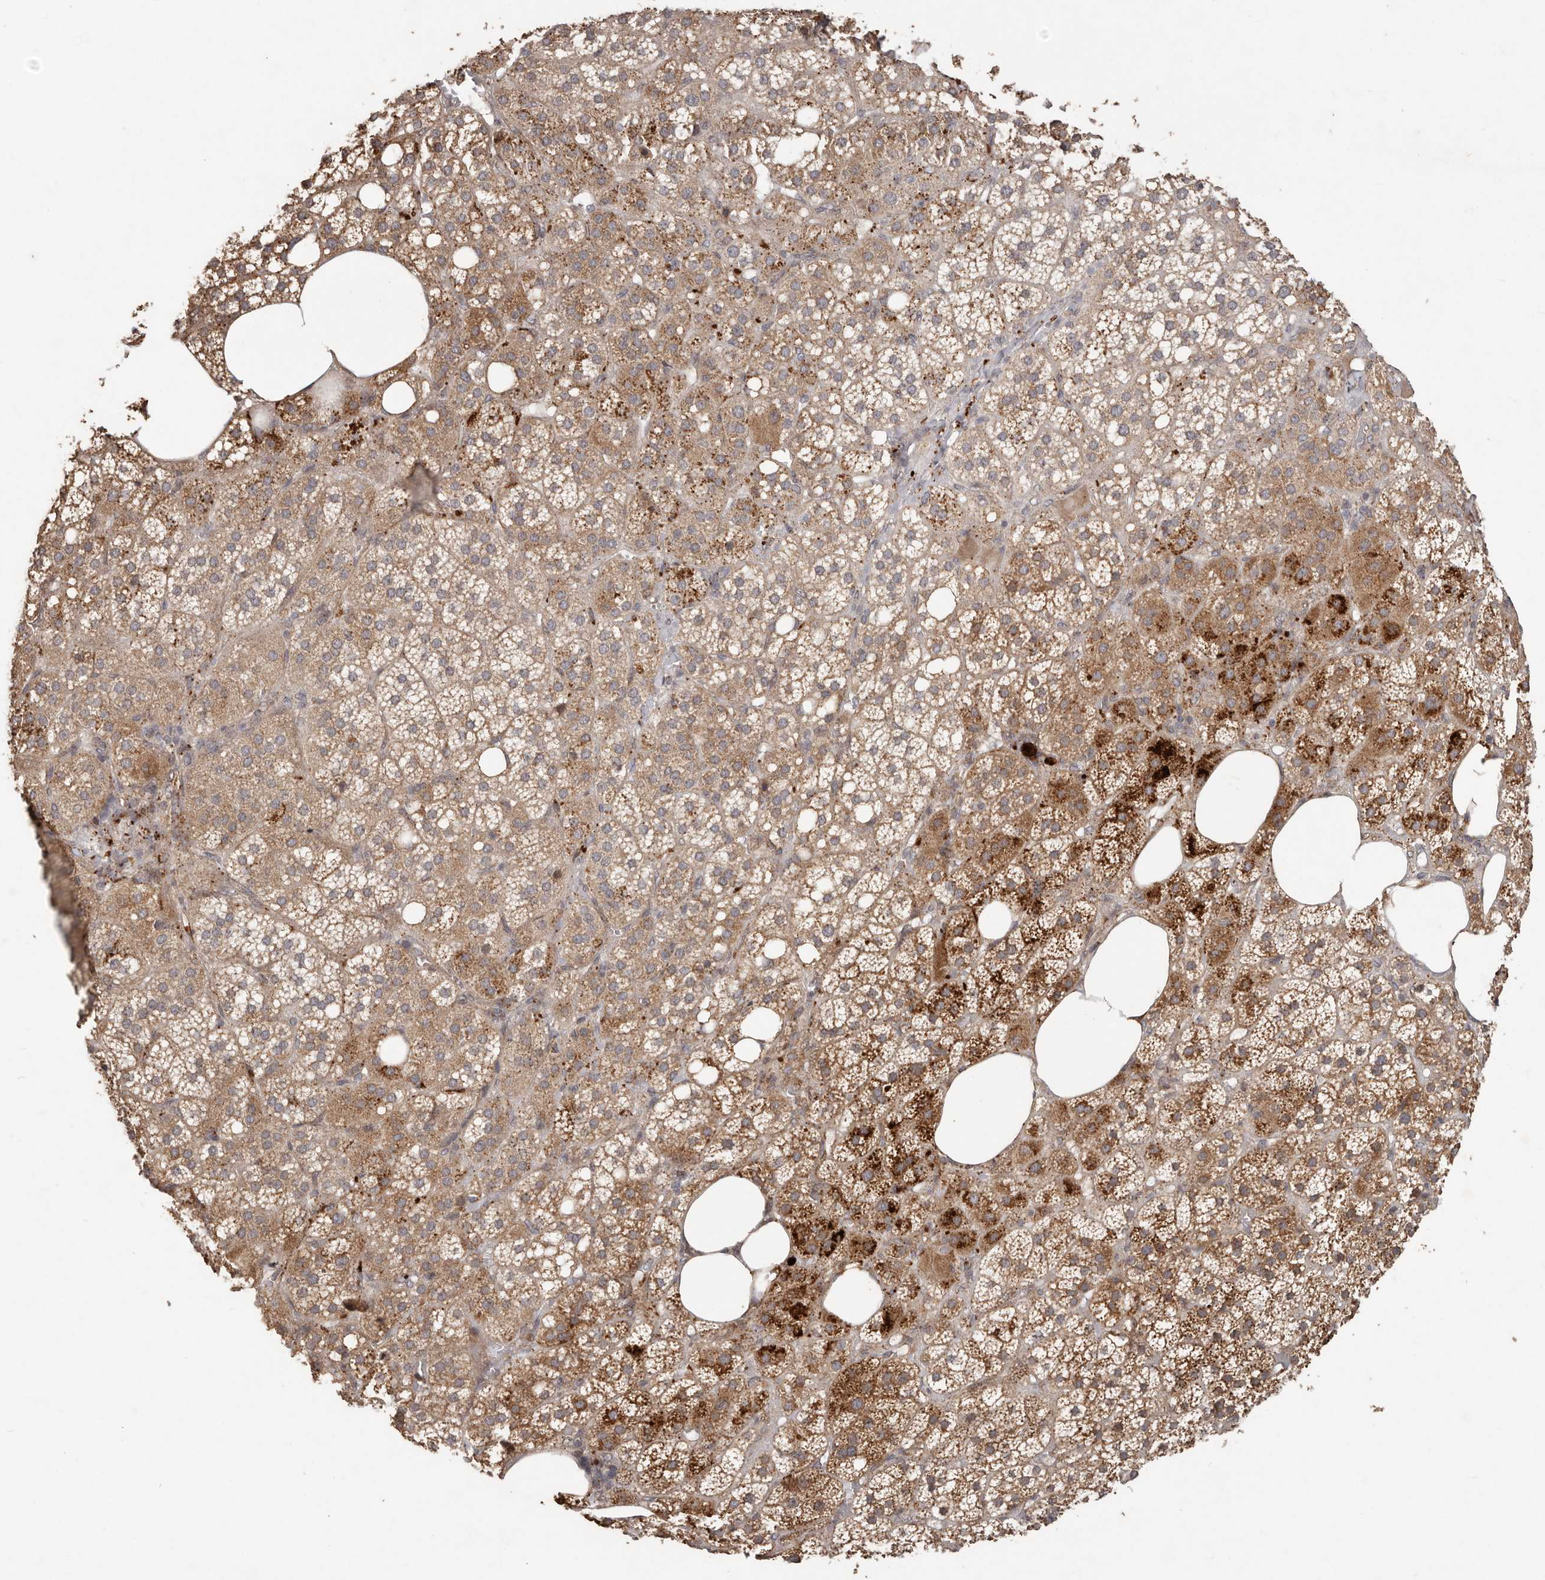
{"staining": {"intensity": "moderate", "quantity": ">75%", "location": "cytoplasmic/membranous"}, "tissue": "adrenal gland", "cell_type": "Glandular cells", "image_type": "normal", "snomed": [{"axis": "morphology", "description": "Normal tissue, NOS"}, {"axis": "topography", "description": "Adrenal gland"}], "caption": "Protein staining demonstrates moderate cytoplasmic/membranous expression in about >75% of glandular cells in benign adrenal gland. The staining was performed using DAB (3,3'-diaminobenzidine), with brown indicating positive protein expression. Nuclei are stained blue with hematoxylin.", "gene": "PLOD2", "patient": {"sex": "female", "age": 59}}